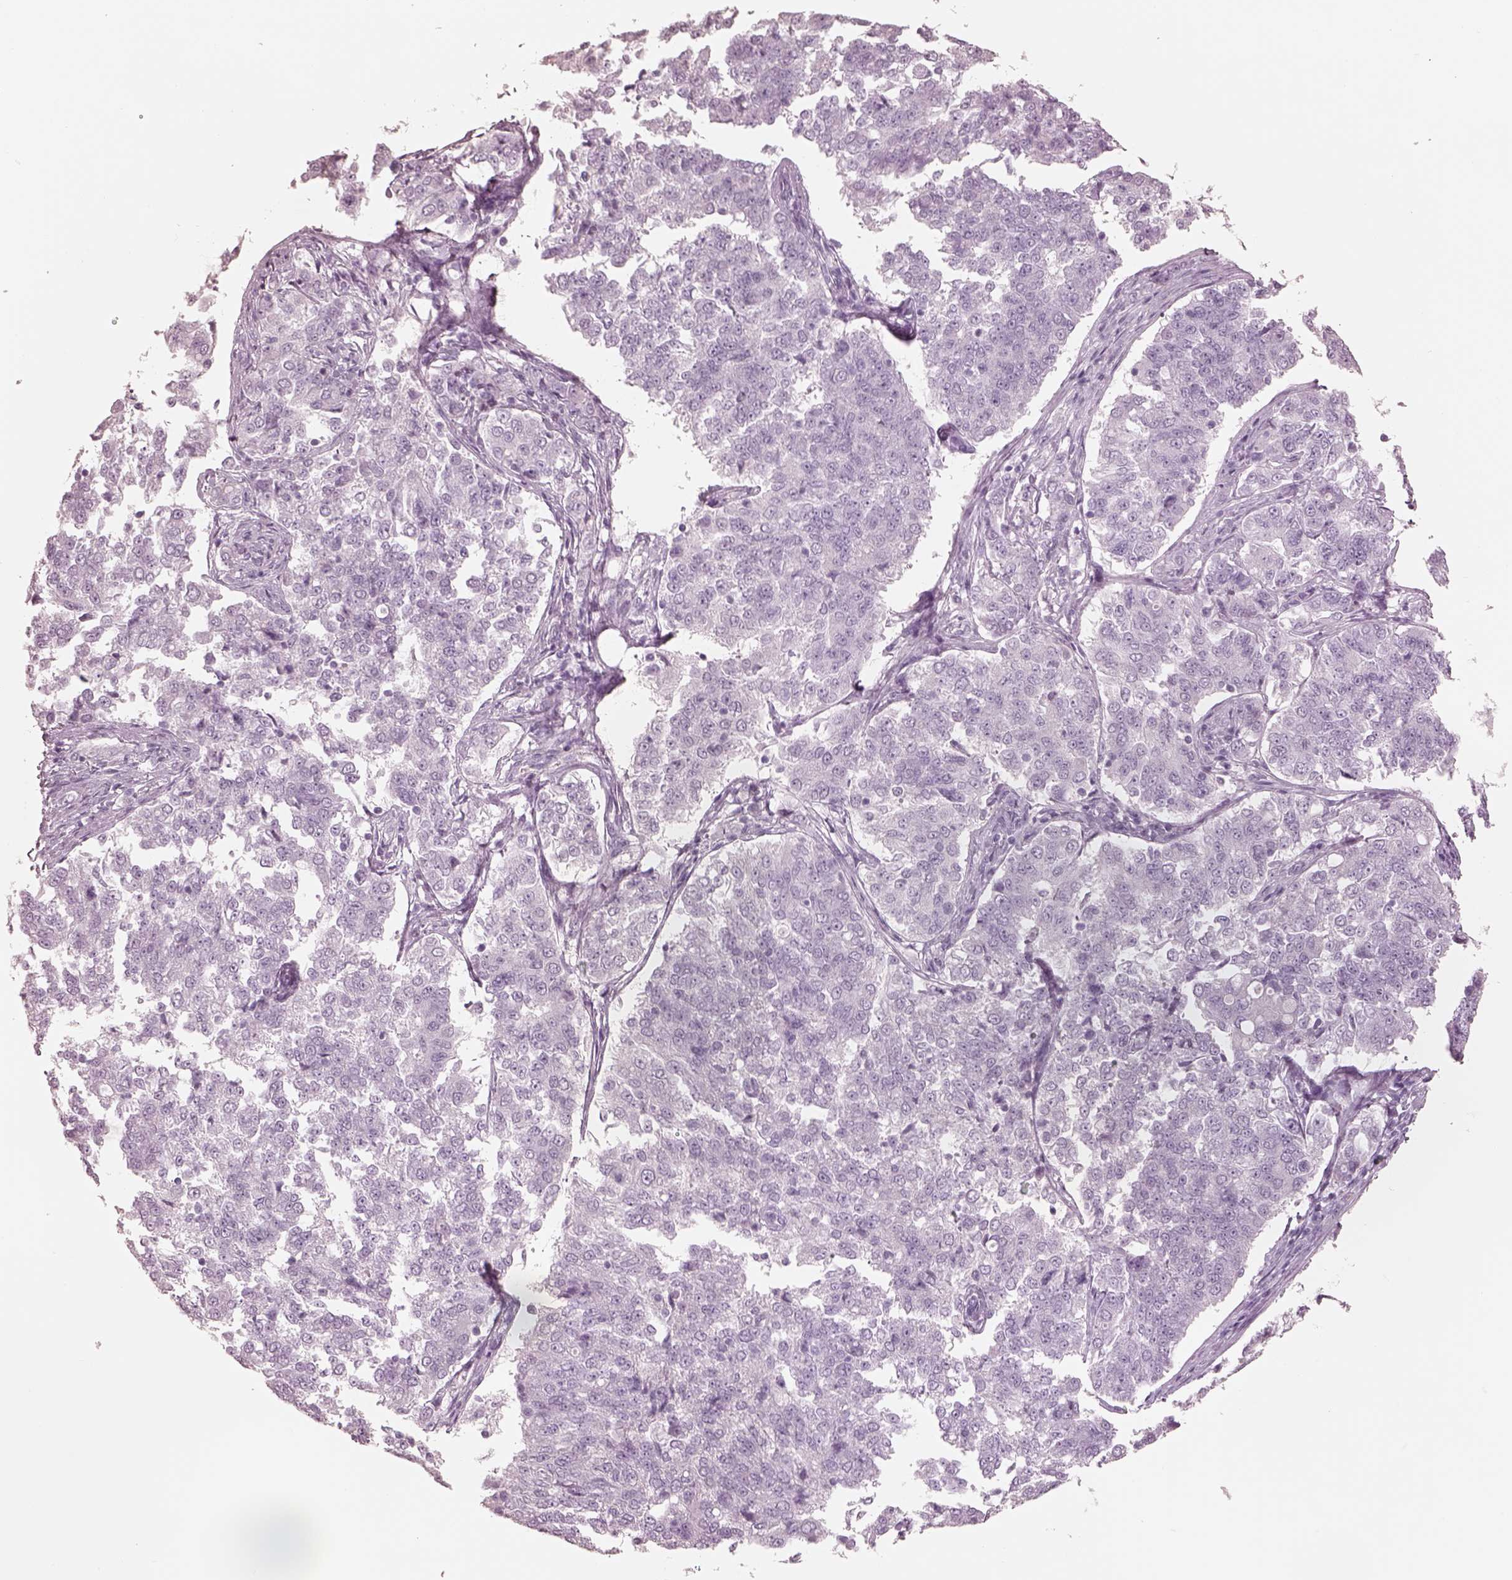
{"staining": {"intensity": "negative", "quantity": "none", "location": "none"}, "tissue": "endometrial cancer", "cell_type": "Tumor cells", "image_type": "cancer", "snomed": [{"axis": "morphology", "description": "Adenocarcinoma, NOS"}, {"axis": "topography", "description": "Endometrium"}], "caption": "High power microscopy histopathology image of an immunohistochemistry (IHC) micrograph of endometrial cancer (adenocarcinoma), revealing no significant staining in tumor cells.", "gene": "ELANE", "patient": {"sex": "female", "age": 43}}